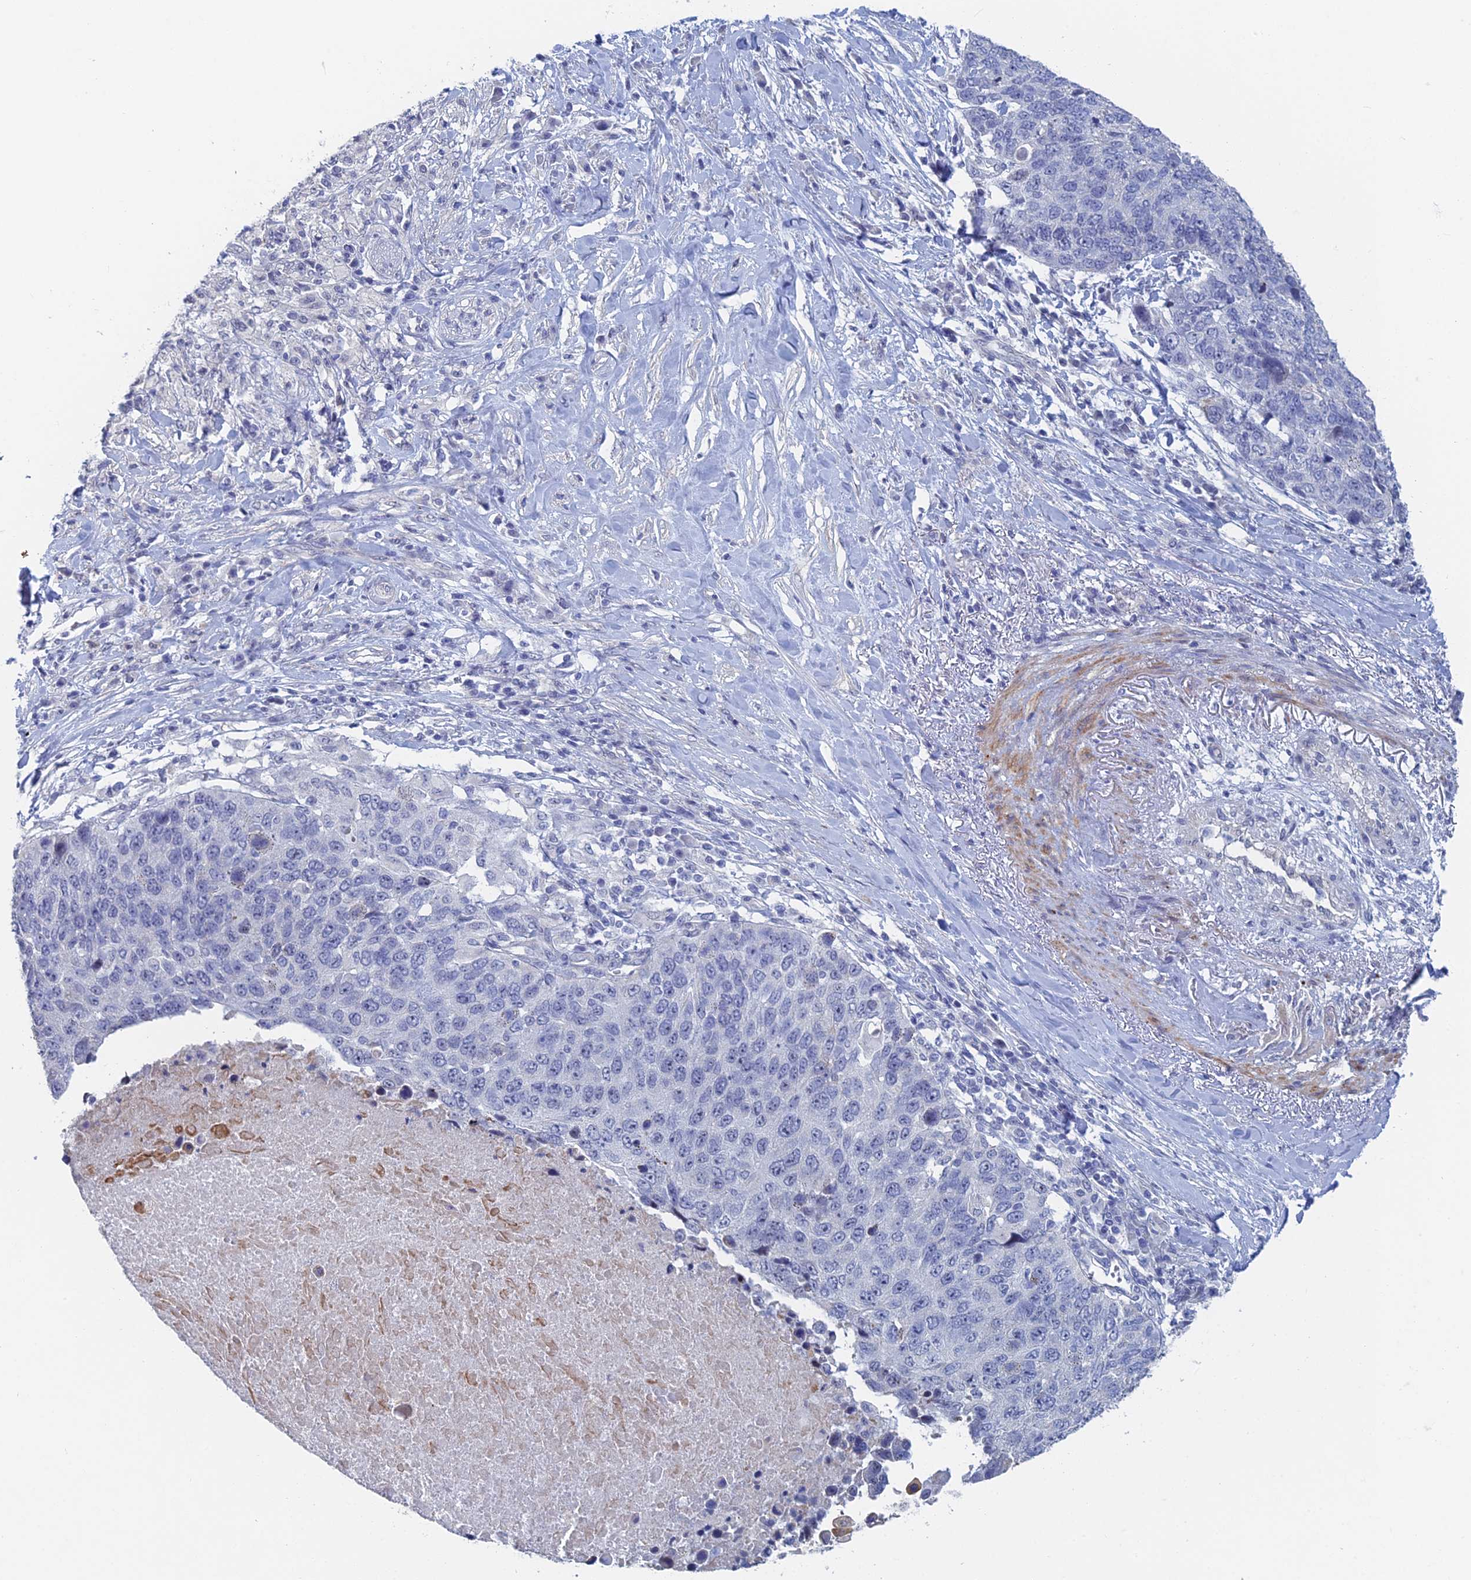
{"staining": {"intensity": "negative", "quantity": "none", "location": "none"}, "tissue": "lung cancer", "cell_type": "Tumor cells", "image_type": "cancer", "snomed": [{"axis": "morphology", "description": "Normal tissue, NOS"}, {"axis": "morphology", "description": "Squamous cell carcinoma, NOS"}, {"axis": "topography", "description": "Lymph node"}, {"axis": "topography", "description": "Lung"}], "caption": "This is an immunohistochemistry image of human lung squamous cell carcinoma. There is no expression in tumor cells.", "gene": "GMNC", "patient": {"sex": "male", "age": 66}}